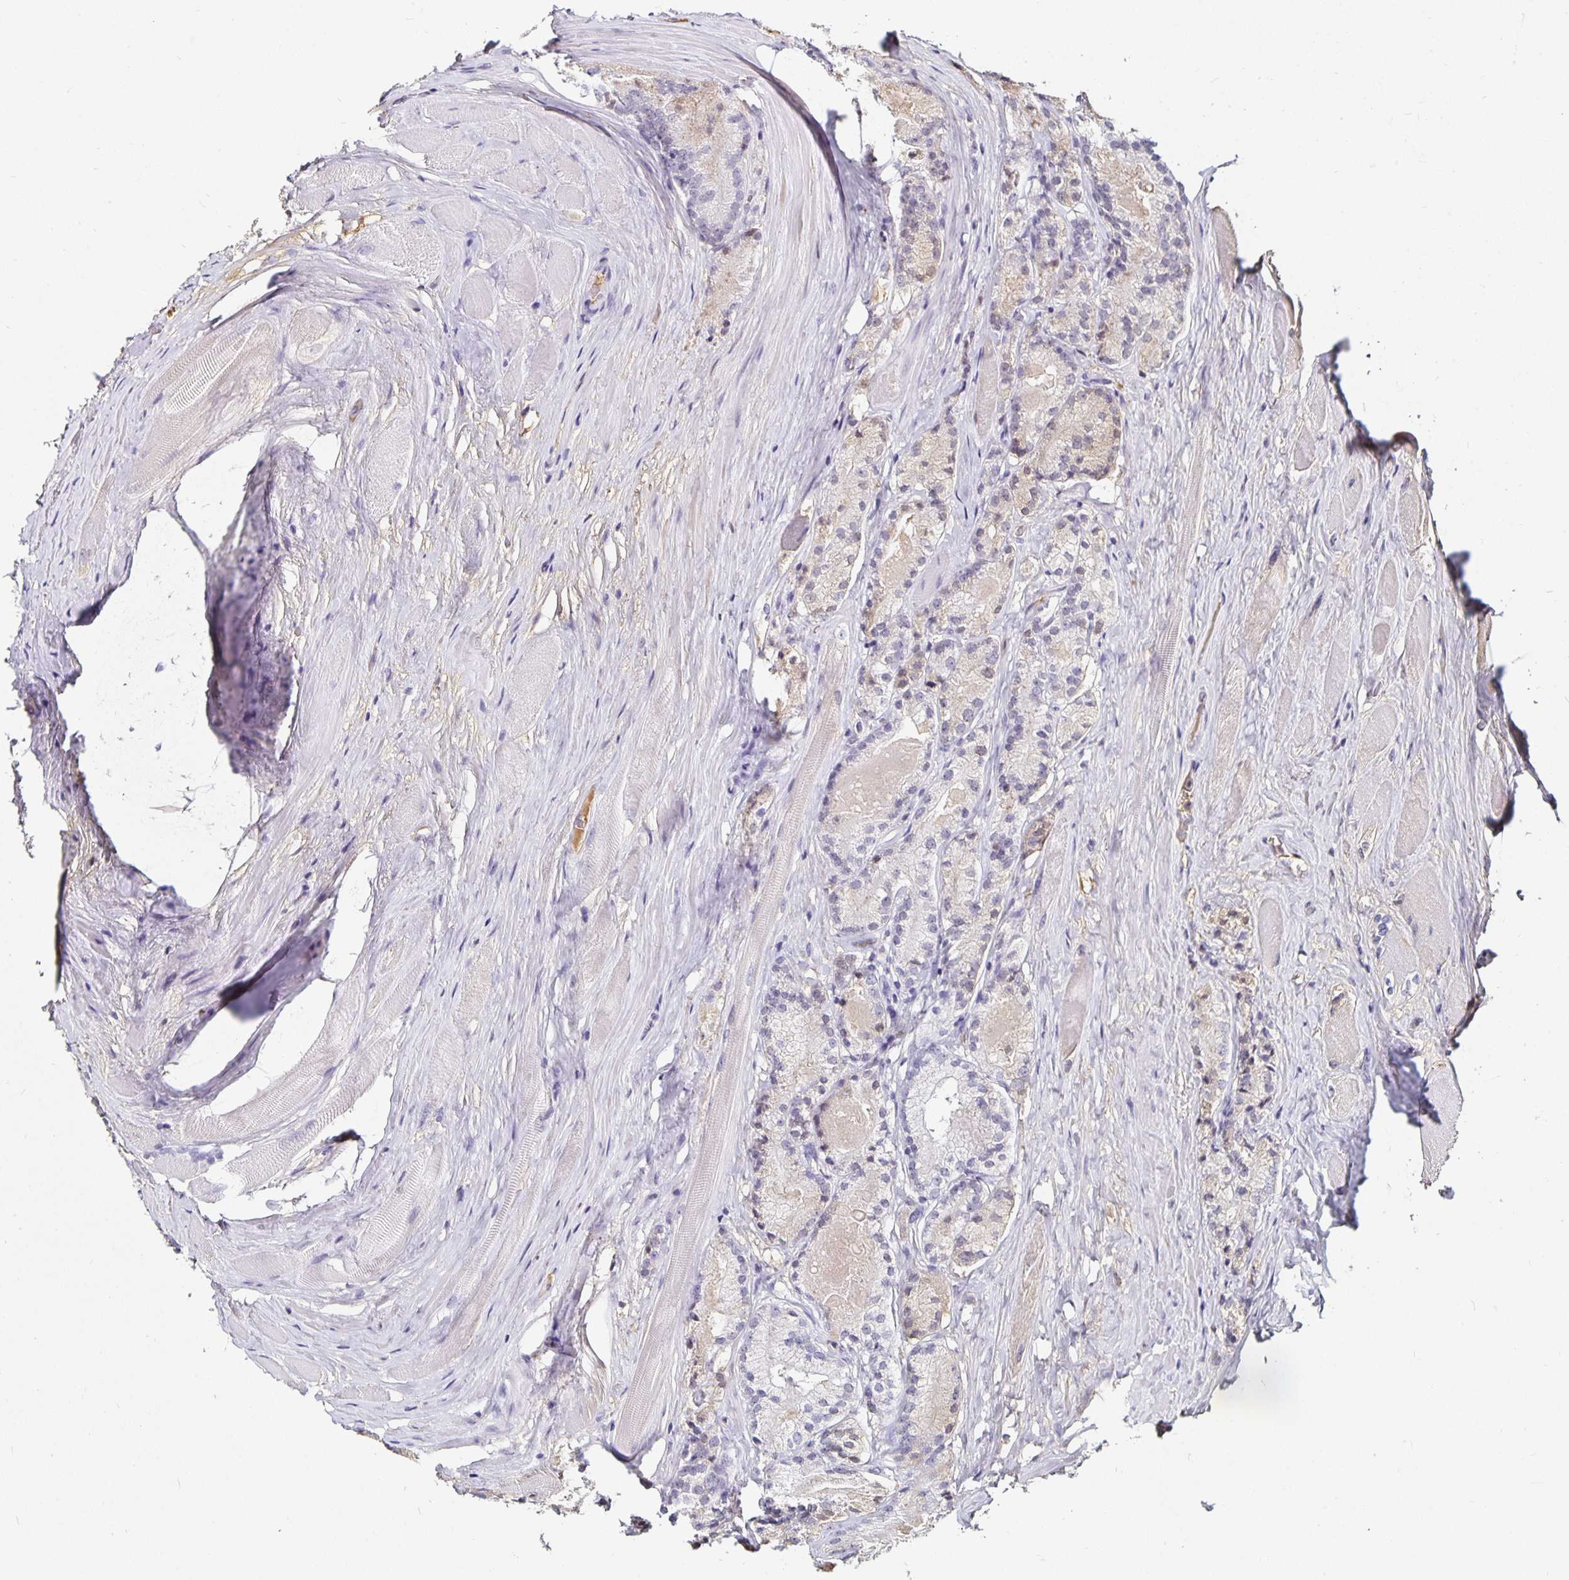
{"staining": {"intensity": "weak", "quantity": "<25%", "location": "cytoplasmic/membranous"}, "tissue": "prostate cancer", "cell_type": "Tumor cells", "image_type": "cancer", "snomed": [{"axis": "morphology", "description": "Adenocarcinoma, NOS"}, {"axis": "morphology", "description": "Adenocarcinoma, Low grade"}, {"axis": "topography", "description": "Prostate"}], "caption": "This photomicrograph is of prostate cancer stained with immunohistochemistry (IHC) to label a protein in brown with the nuclei are counter-stained blue. There is no expression in tumor cells.", "gene": "TTR", "patient": {"sex": "male", "age": 68}}